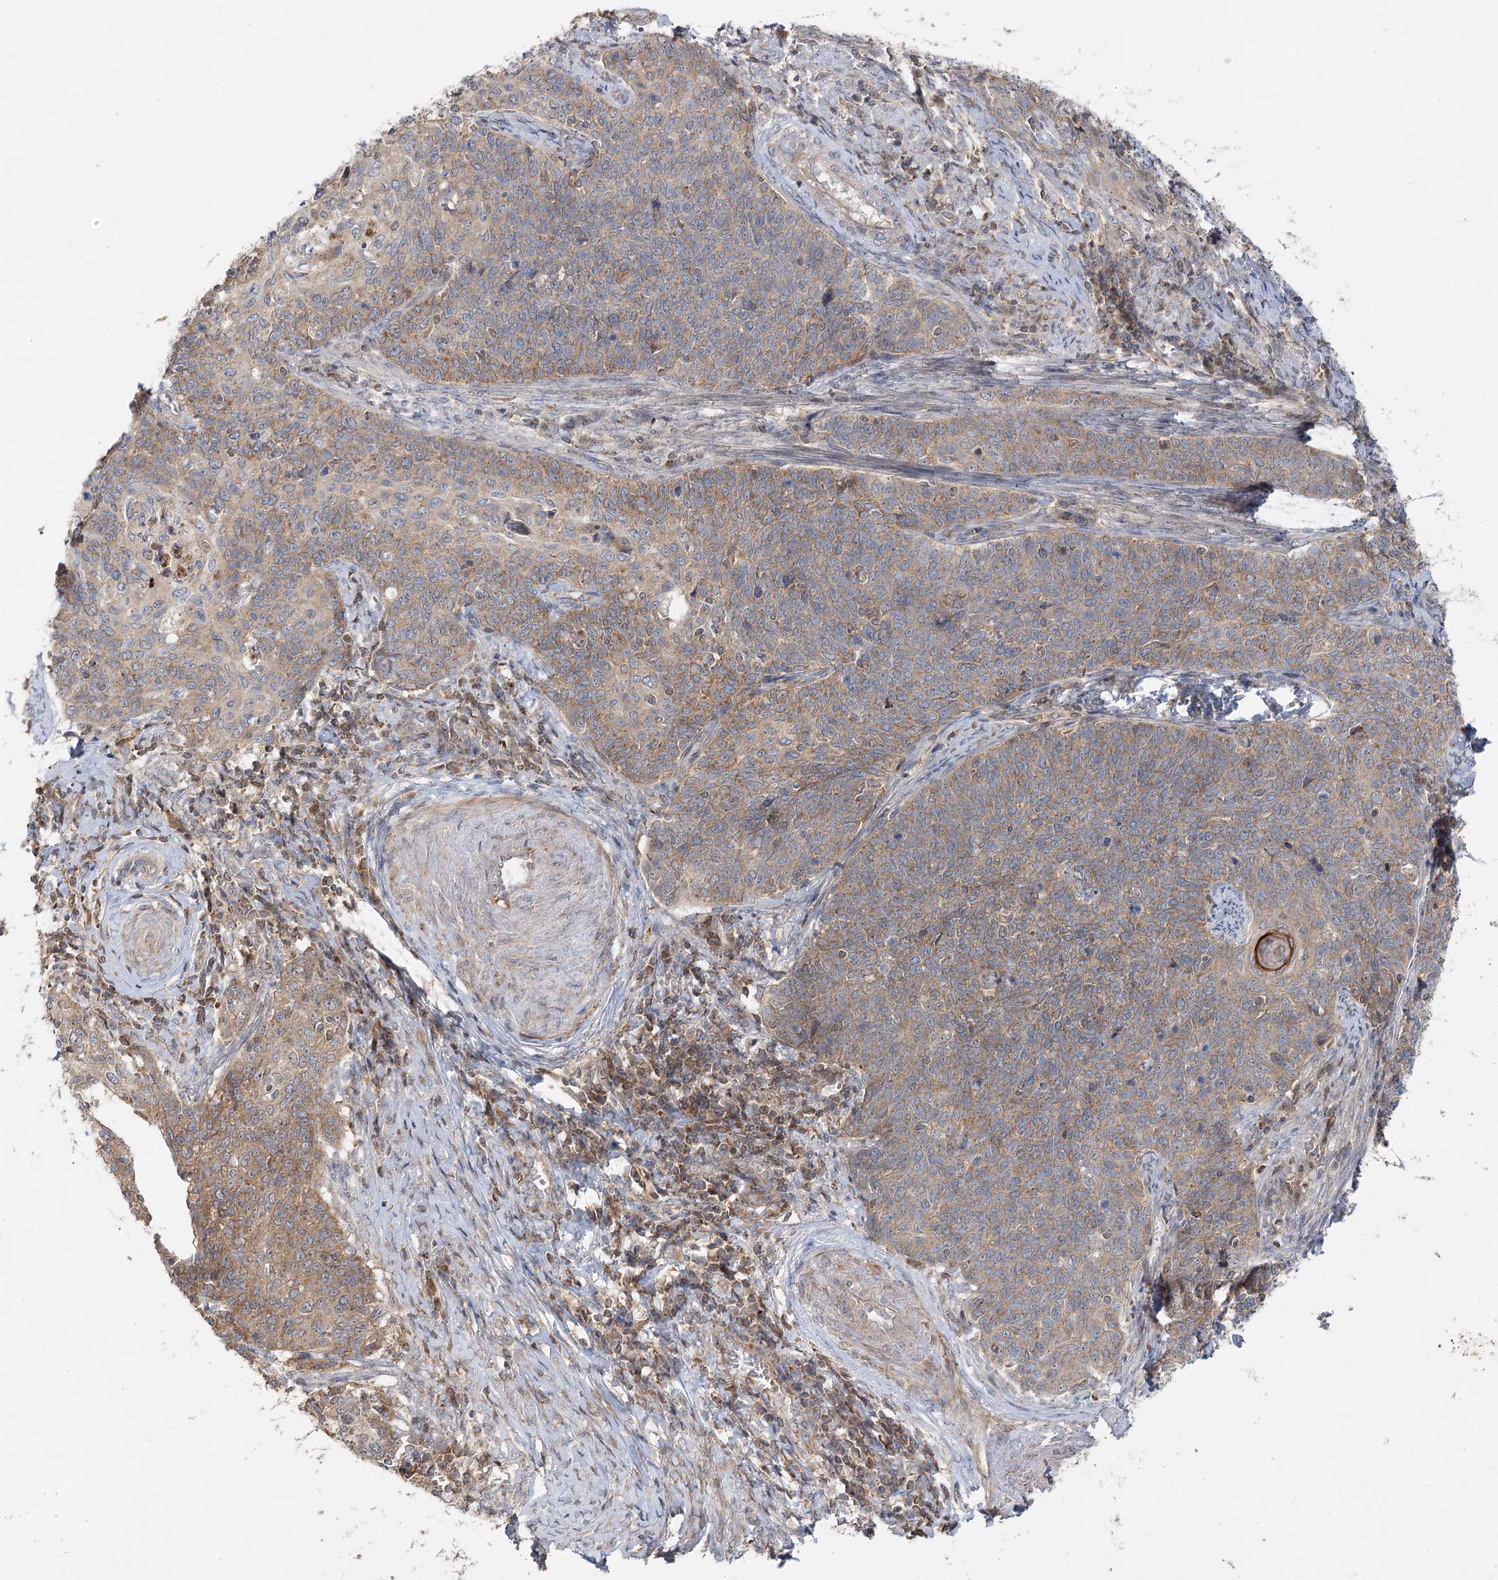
{"staining": {"intensity": "moderate", "quantity": "<25%", "location": "cytoplasmic/membranous"}, "tissue": "cervical cancer", "cell_type": "Tumor cells", "image_type": "cancer", "snomed": [{"axis": "morphology", "description": "Squamous cell carcinoma, NOS"}, {"axis": "topography", "description": "Cervix"}], "caption": "High-magnification brightfield microscopy of cervical cancer stained with DAB (brown) and counterstained with hematoxylin (blue). tumor cells exhibit moderate cytoplasmic/membranous expression is present in approximately<25% of cells. The staining was performed using DAB to visualize the protein expression in brown, while the nuclei were stained in blue with hematoxylin (Magnification: 20x).", "gene": "RAPGEF6", "patient": {"sex": "female", "age": 39}}